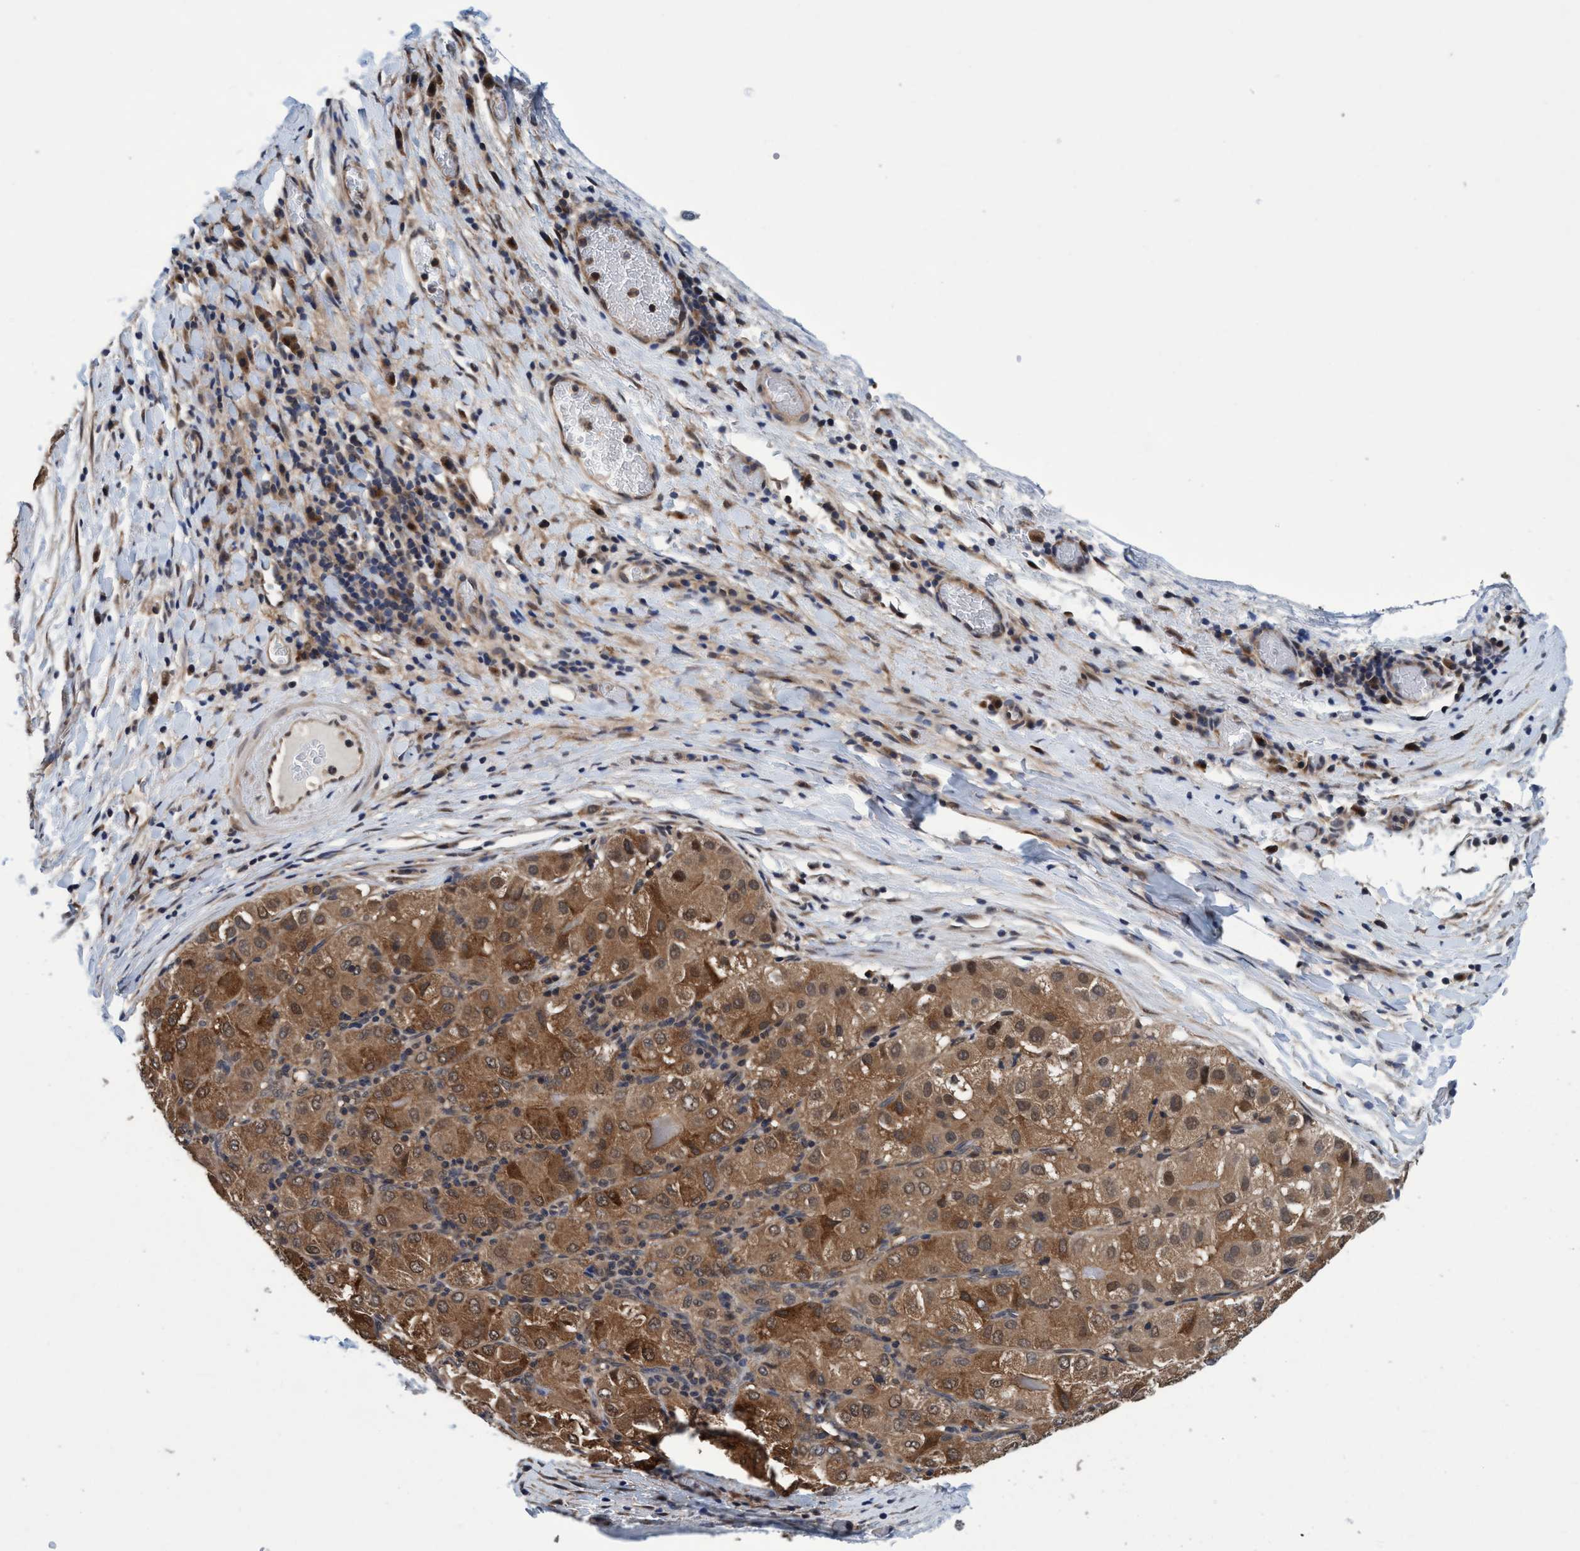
{"staining": {"intensity": "moderate", "quantity": ">75%", "location": "cytoplasmic/membranous"}, "tissue": "liver cancer", "cell_type": "Tumor cells", "image_type": "cancer", "snomed": [{"axis": "morphology", "description": "Carcinoma, Hepatocellular, NOS"}, {"axis": "topography", "description": "Liver"}], "caption": "Hepatocellular carcinoma (liver) stained for a protein demonstrates moderate cytoplasmic/membranous positivity in tumor cells.", "gene": "PSMD12", "patient": {"sex": "male", "age": 80}}